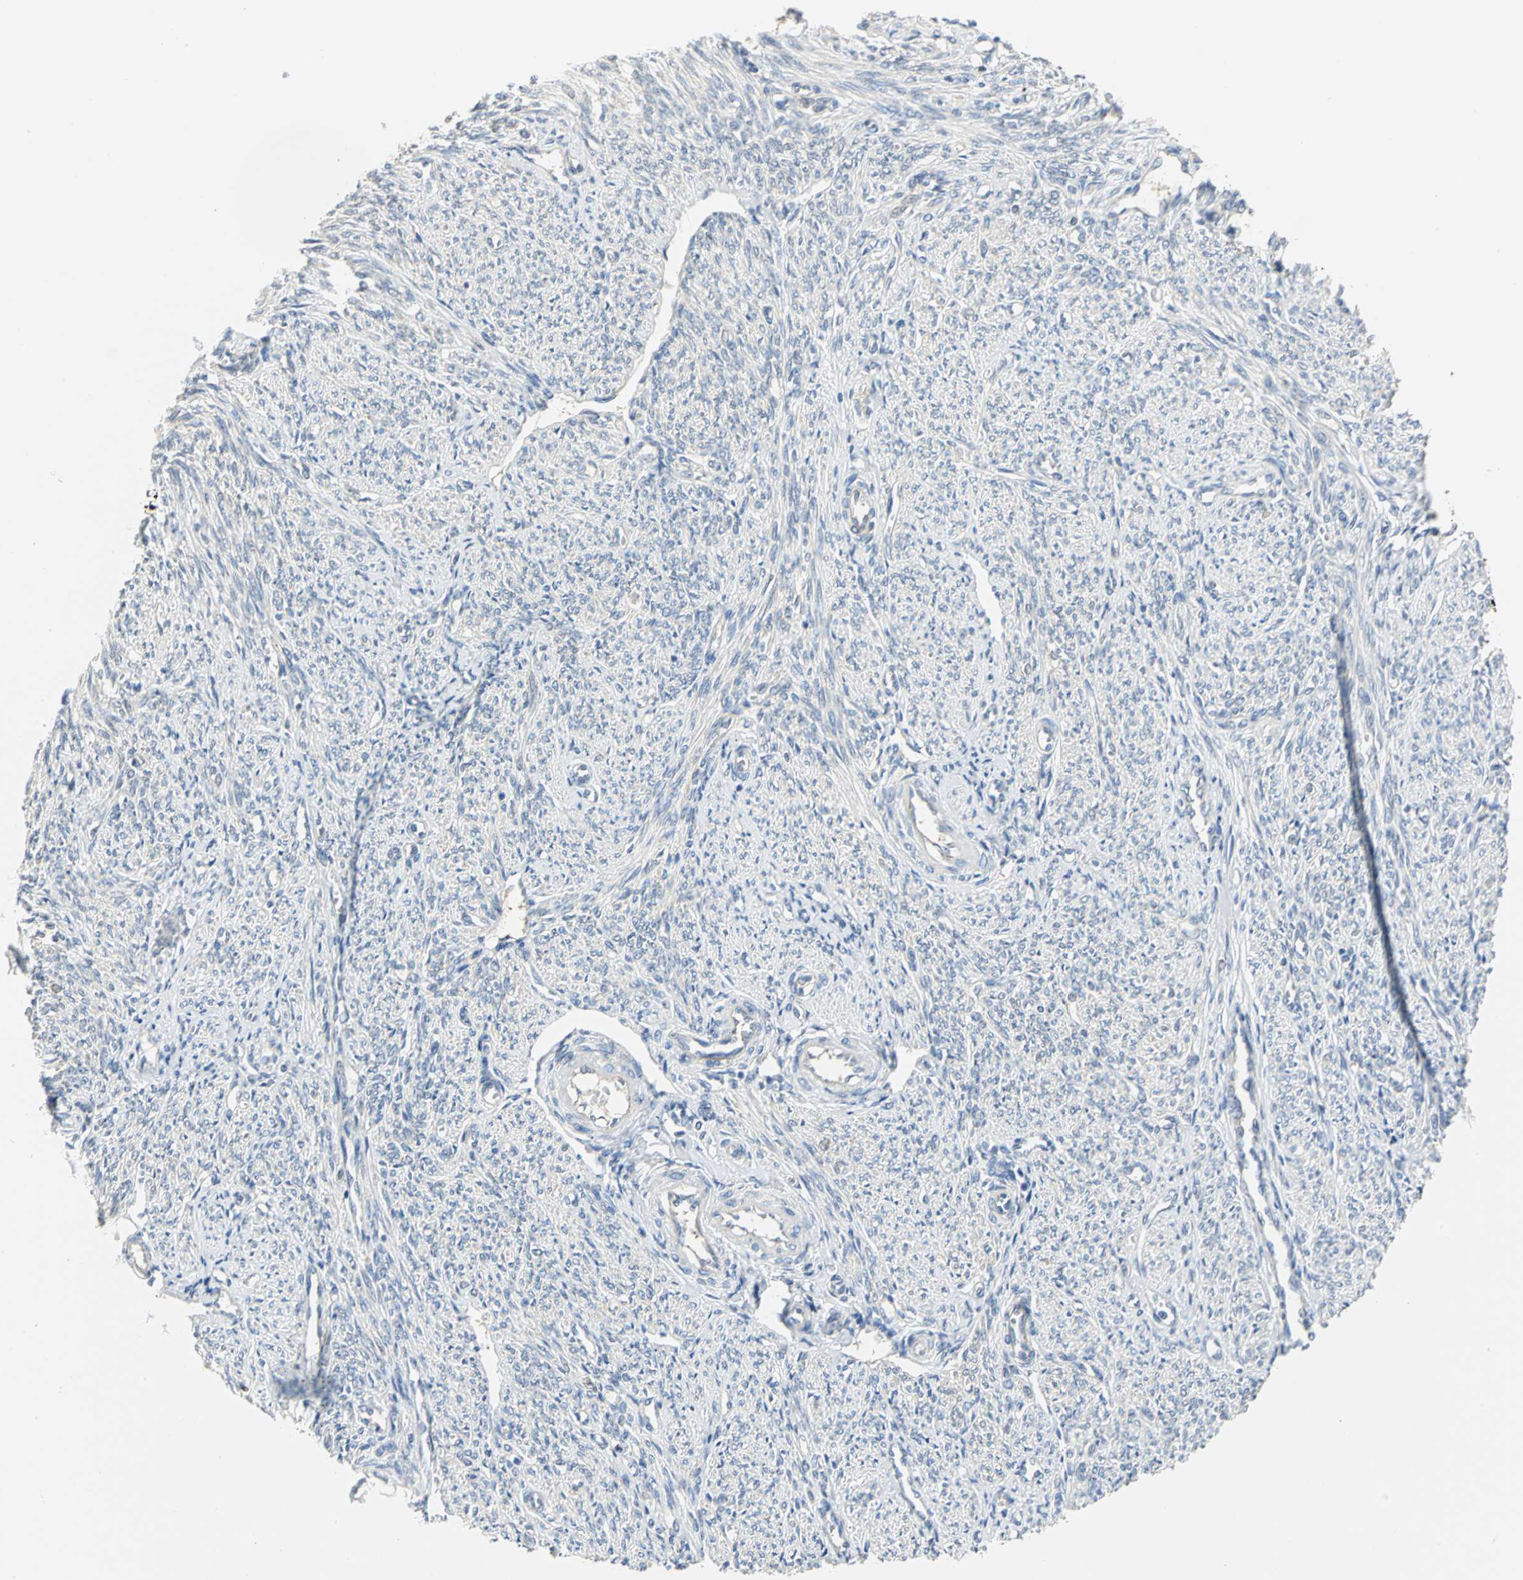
{"staining": {"intensity": "negative", "quantity": "none", "location": "none"}, "tissue": "smooth muscle", "cell_type": "Smooth muscle cells", "image_type": "normal", "snomed": [{"axis": "morphology", "description": "Normal tissue, NOS"}, {"axis": "topography", "description": "Smooth muscle"}], "caption": "There is no significant staining in smooth muscle cells of smooth muscle. (DAB immunohistochemistry (IHC) visualized using brightfield microscopy, high magnification).", "gene": "PGM3", "patient": {"sex": "female", "age": 65}}